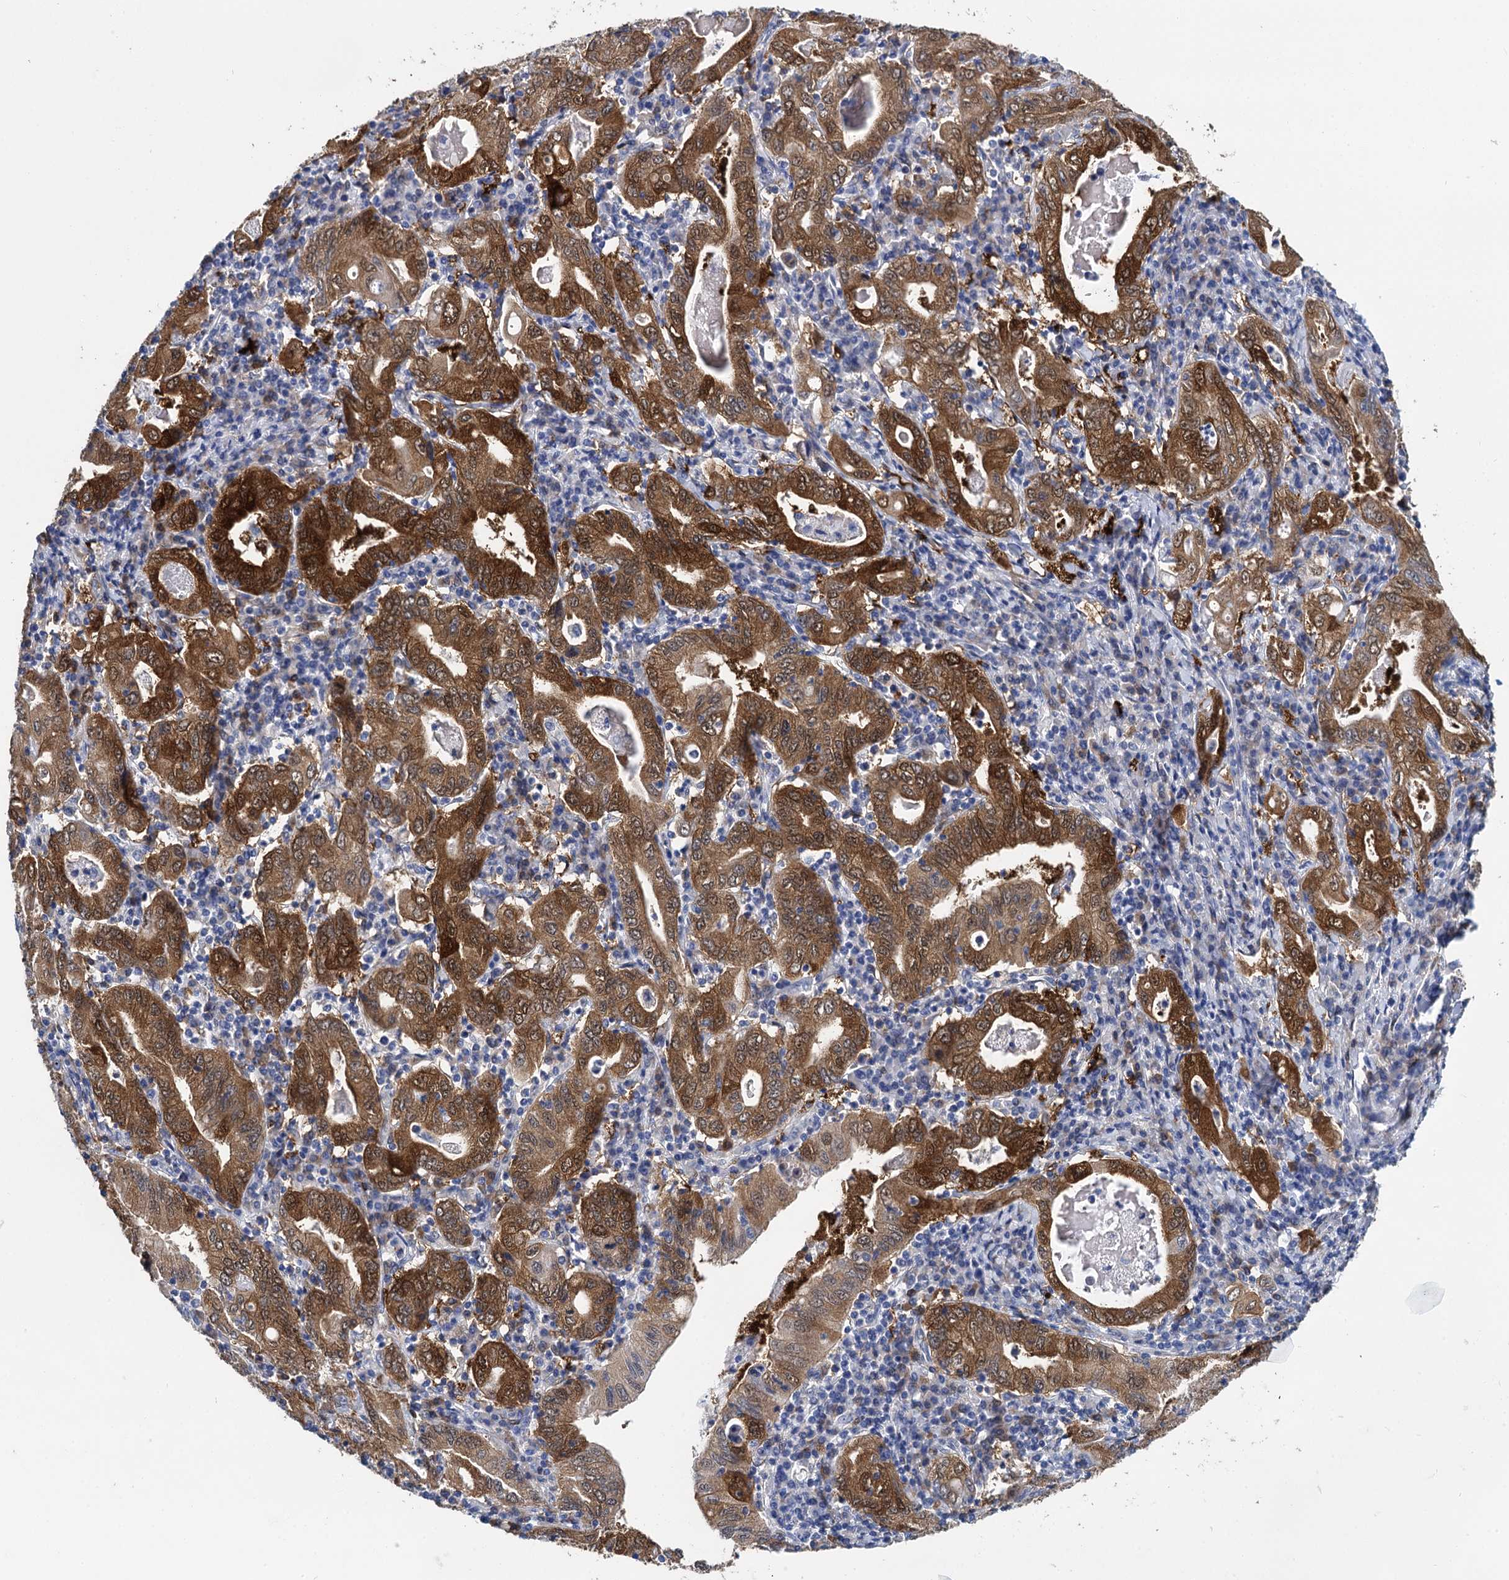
{"staining": {"intensity": "moderate", "quantity": ">75%", "location": "cytoplasmic/membranous"}, "tissue": "stomach cancer", "cell_type": "Tumor cells", "image_type": "cancer", "snomed": [{"axis": "morphology", "description": "Normal tissue, NOS"}, {"axis": "morphology", "description": "Adenocarcinoma, NOS"}, {"axis": "topography", "description": "Esophagus"}, {"axis": "topography", "description": "Stomach, upper"}, {"axis": "topography", "description": "Peripheral nerve tissue"}], "caption": "DAB immunohistochemical staining of human stomach adenocarcinoma exhibits moderate cytoplasmic/membranous protein expression in approximately >75% of tumor cells.", "gene": "GSTM3", "patient": {"sex": "male", "age": 62}}